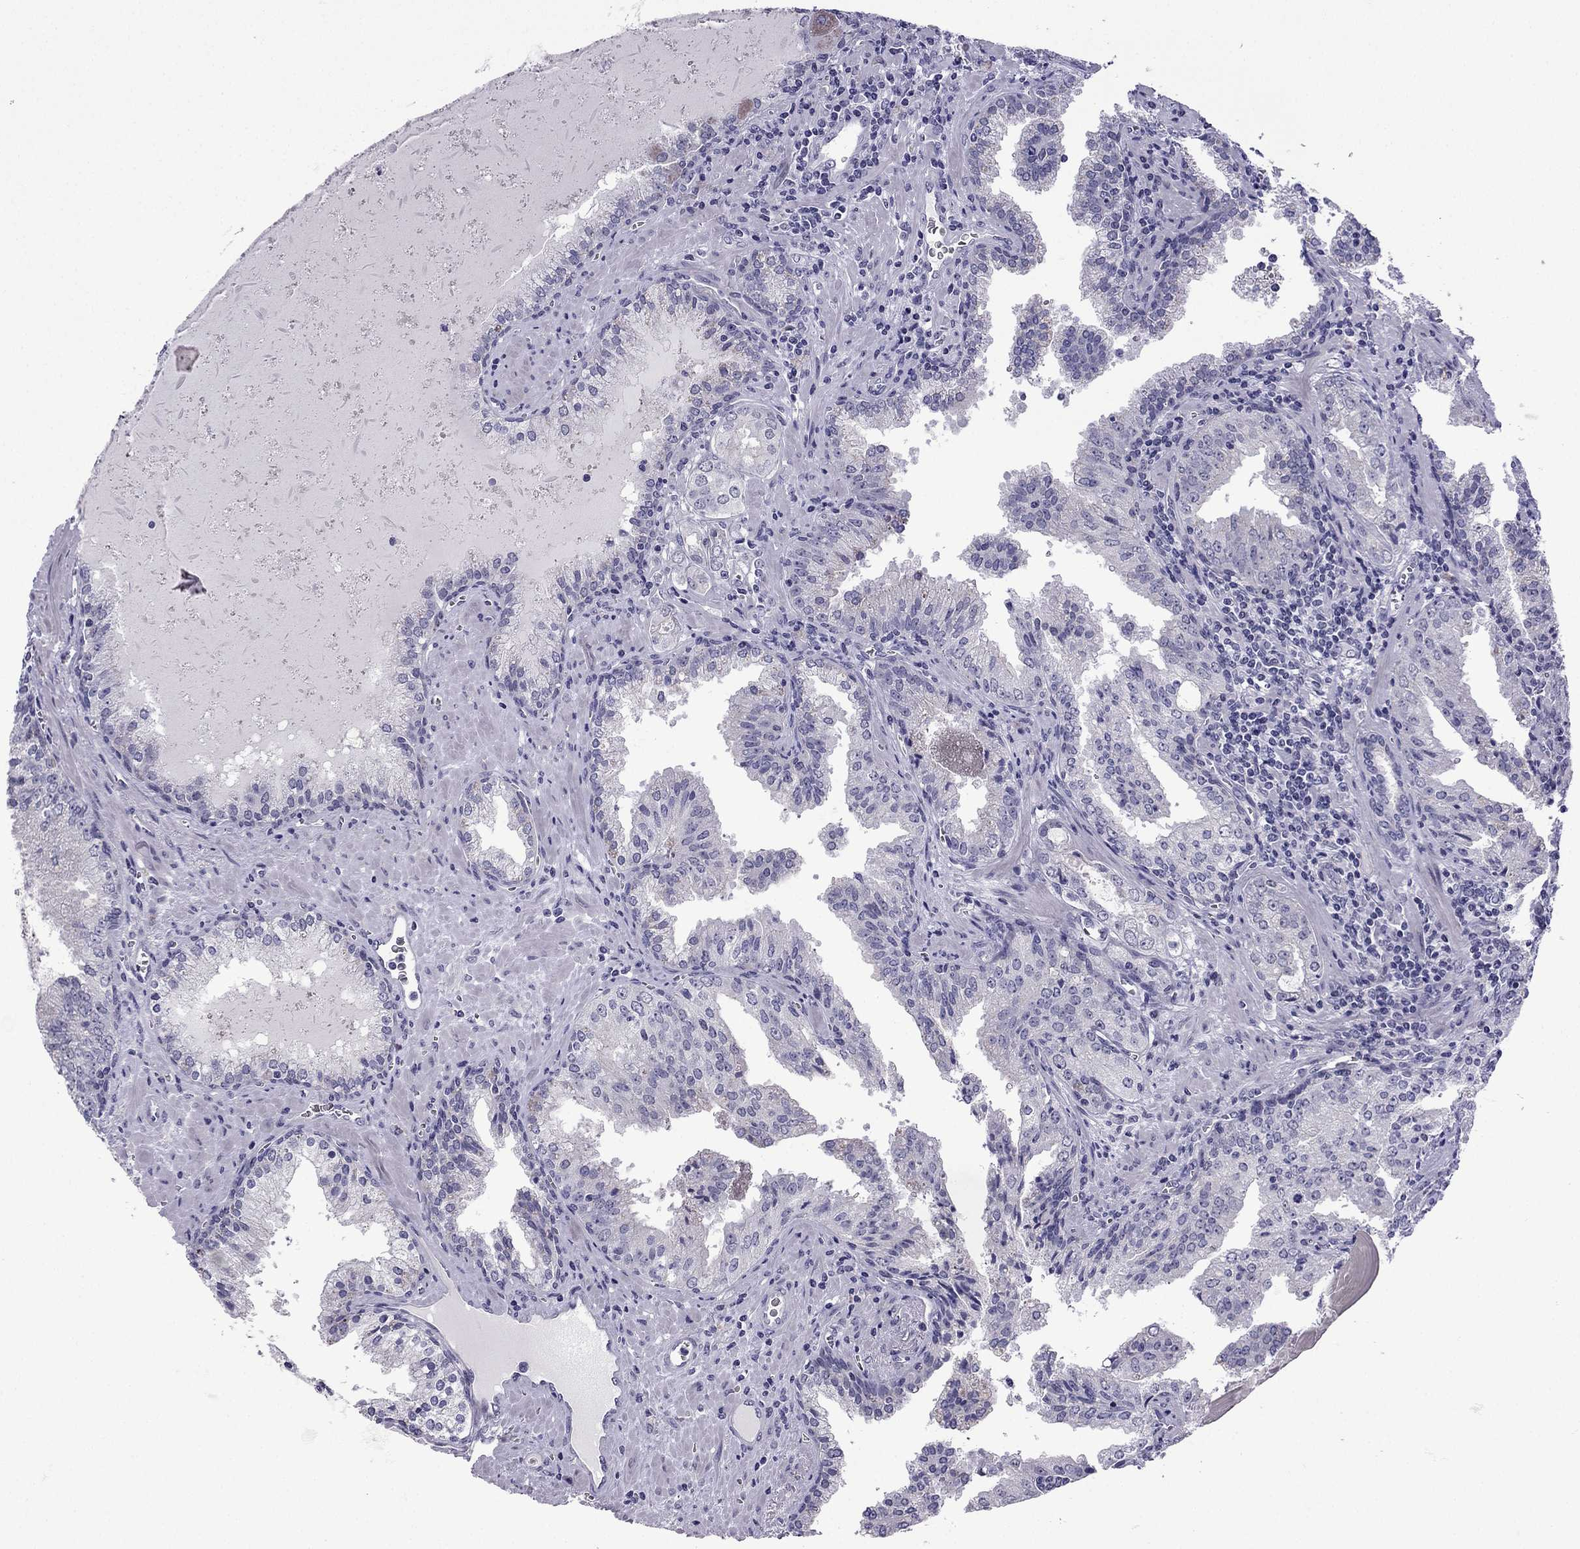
{"staining": {"intensity": "negative", "quantity": "none", "location": "none"}, "tissue": "prostate cancer", "cell_type": "Tumor cells", "image_type": "cancer", "snomed": [{"axis": "morphology", "description": "Adenocarcinoma, High grade"}, {"axis": "topography", "description": "Prostate"}], "caption": "Immunohistochemistry (IHC) histopathology image of neoplastic tissue: human prostate high-grade adenocarcinoma stained with DAB demonstrates no significant protein positivity in tumor cells.", "gene": "POM121L12", "patient": {"sex": "male", "age": 68}}